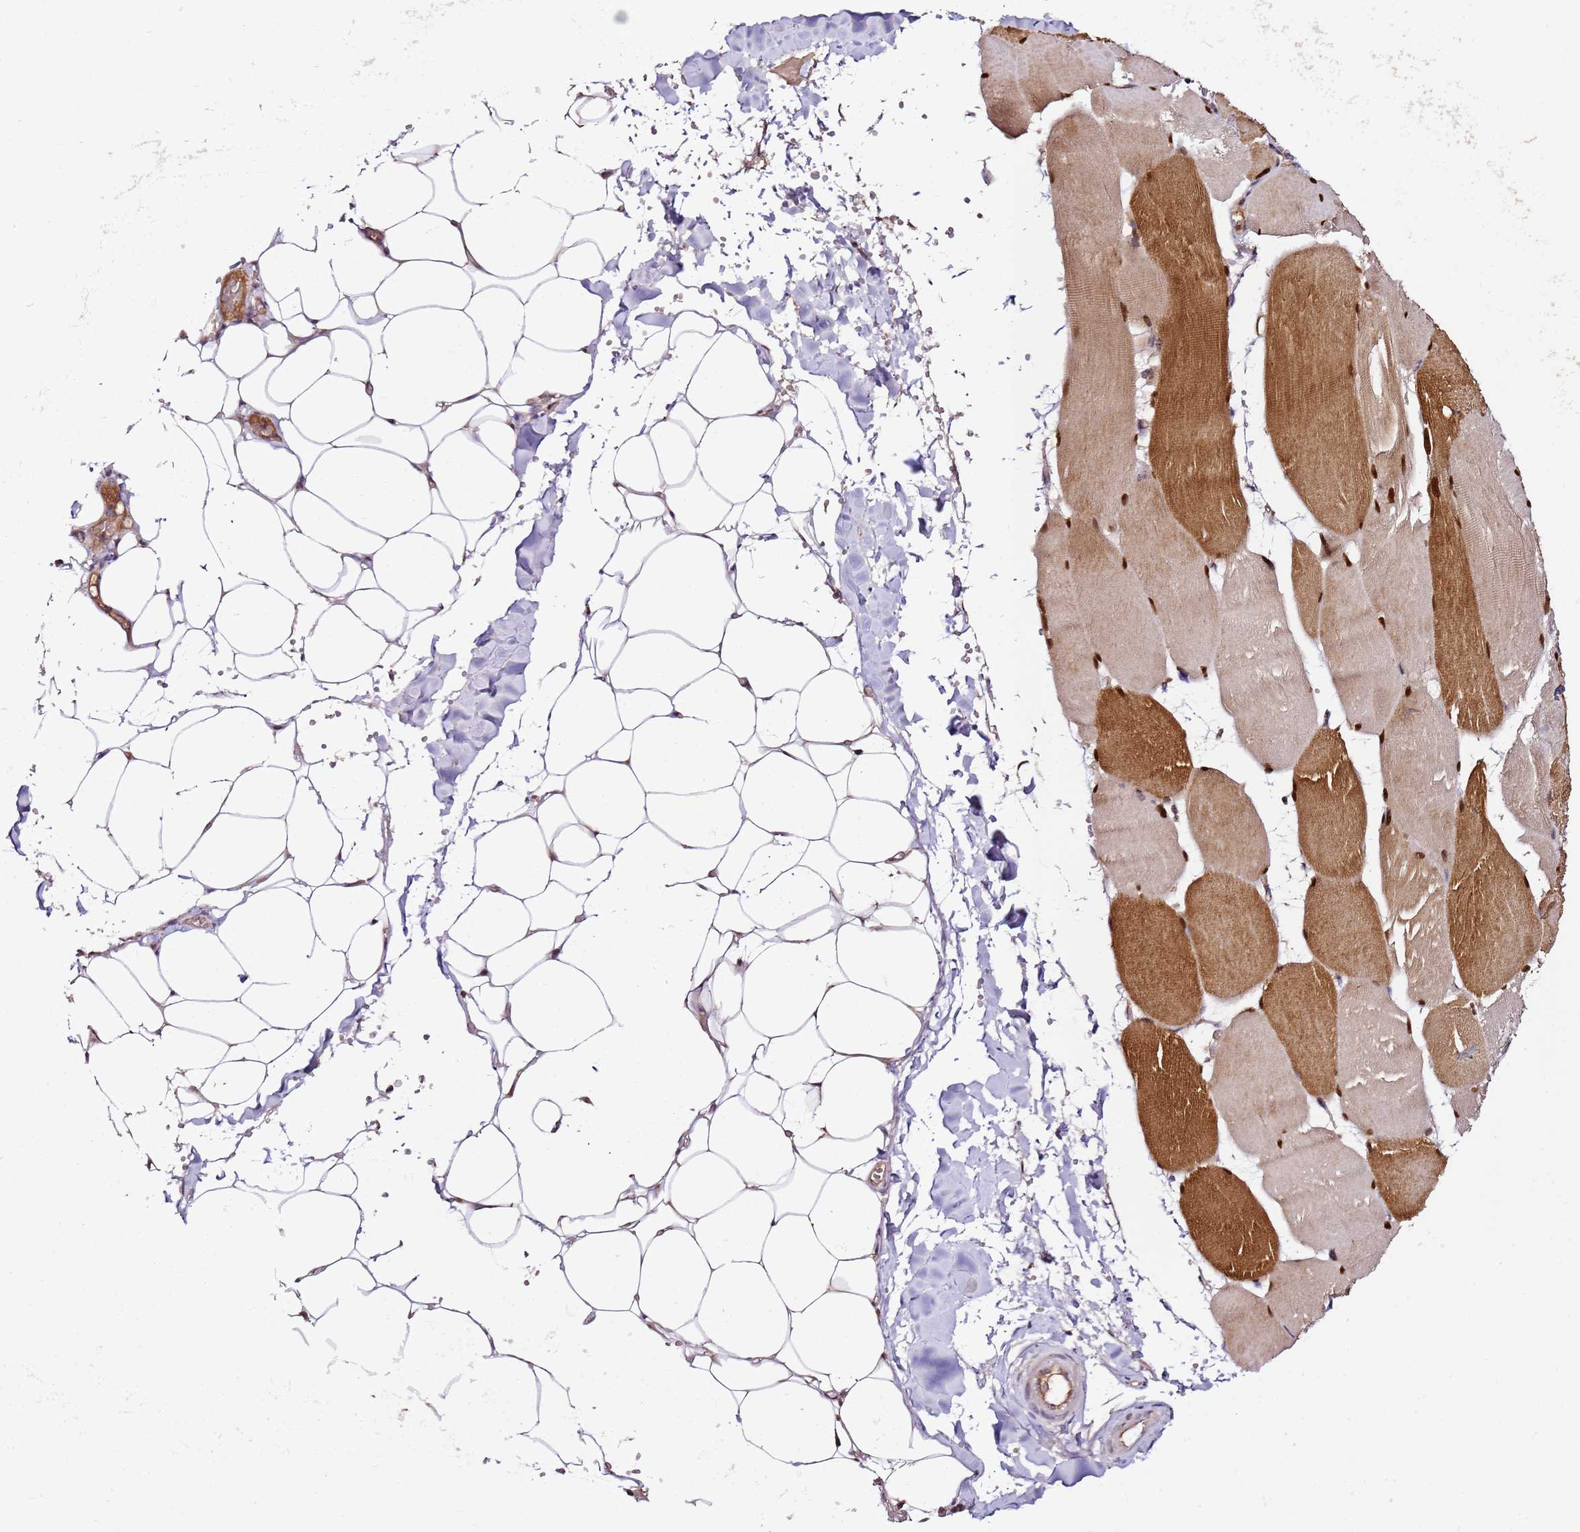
{"staining": {"intensity": "weak", "quantity": "25%-75%", "location": "cytoplasmic/membranous"}, "tissue": "adipose tissue", "cell_type": "Adipocytes", "image_type": "normal", "snomed": [{"axis": "morphology", "description": "Normal tissue, NOS"}, {"axis": "topography", "description": "Skeletal muscle"}, {"axis": "topography", "description": "Peripheral nerve tissue"}], "caption": "About 25%-75% of adipocytes in unremarkable adipose tissue exhibit weak cytoplasmic/membranous protein expression as visualized by brown immunohistochemical staining.", "gene": "DDX27", "patient": {"sex": "female", "age": 55}}